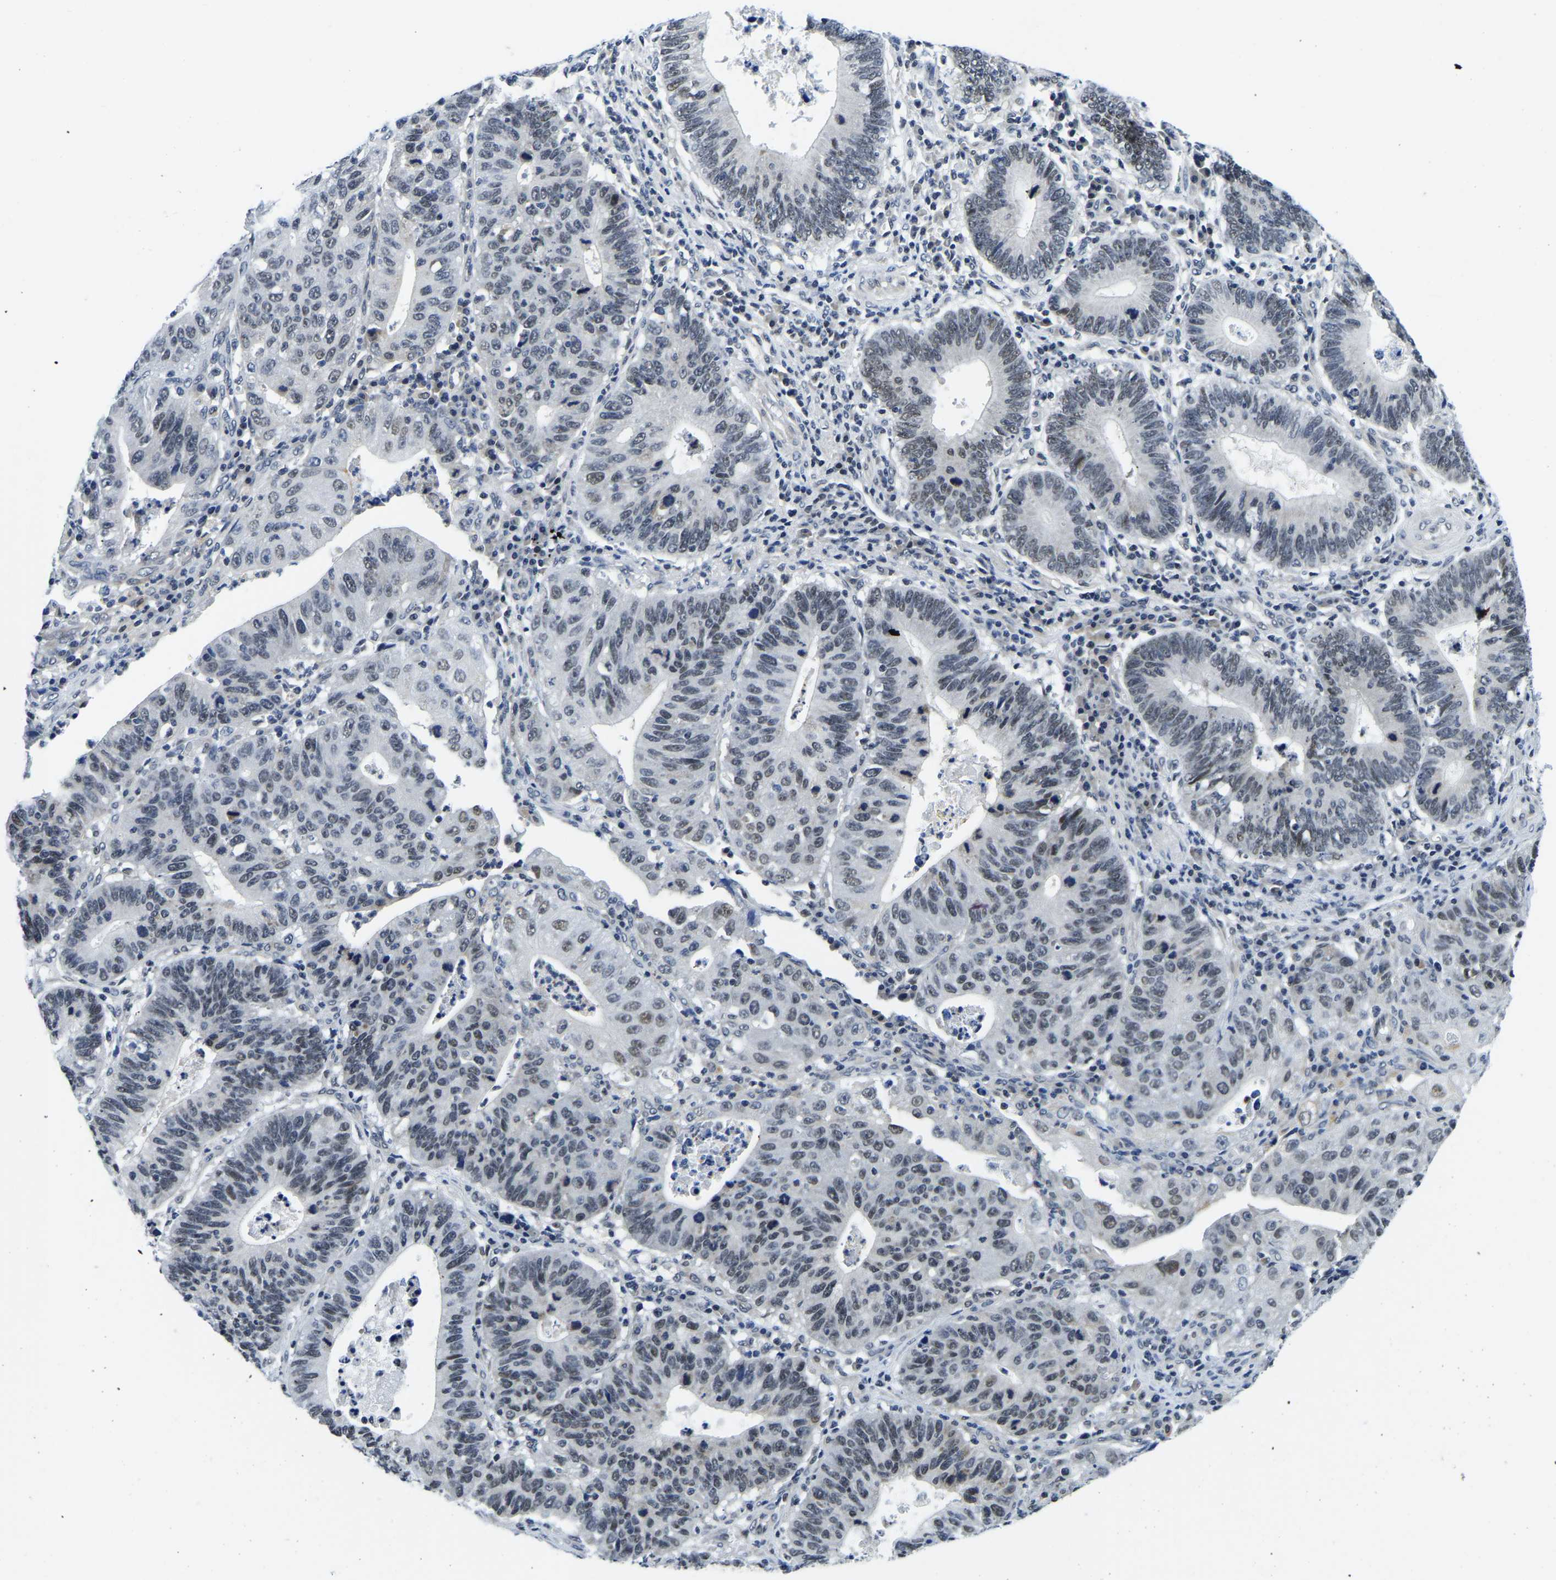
{"staining": {"intensity": "weak", "quantity": "<25%", "location": "nuclear"}, "tissue": "stomach cancer", "cell_type": "Tumor cells", "image_type": "cancer", "snomed": [{"axis": "morphology", "description": "Adenocarcinoma, NOS"}, {"axis": "topography", "description": "Stomach"}], "caption": "An immunohistochemistry (IHC) photomicrograph of stomach cancer (adenocarcinoma) is shown. There is no staining in tumor cells of stomach cancer (adenocarcinoma).", "gene": "POLDIP3", "patient": {"sex": "male", "age": 59}}